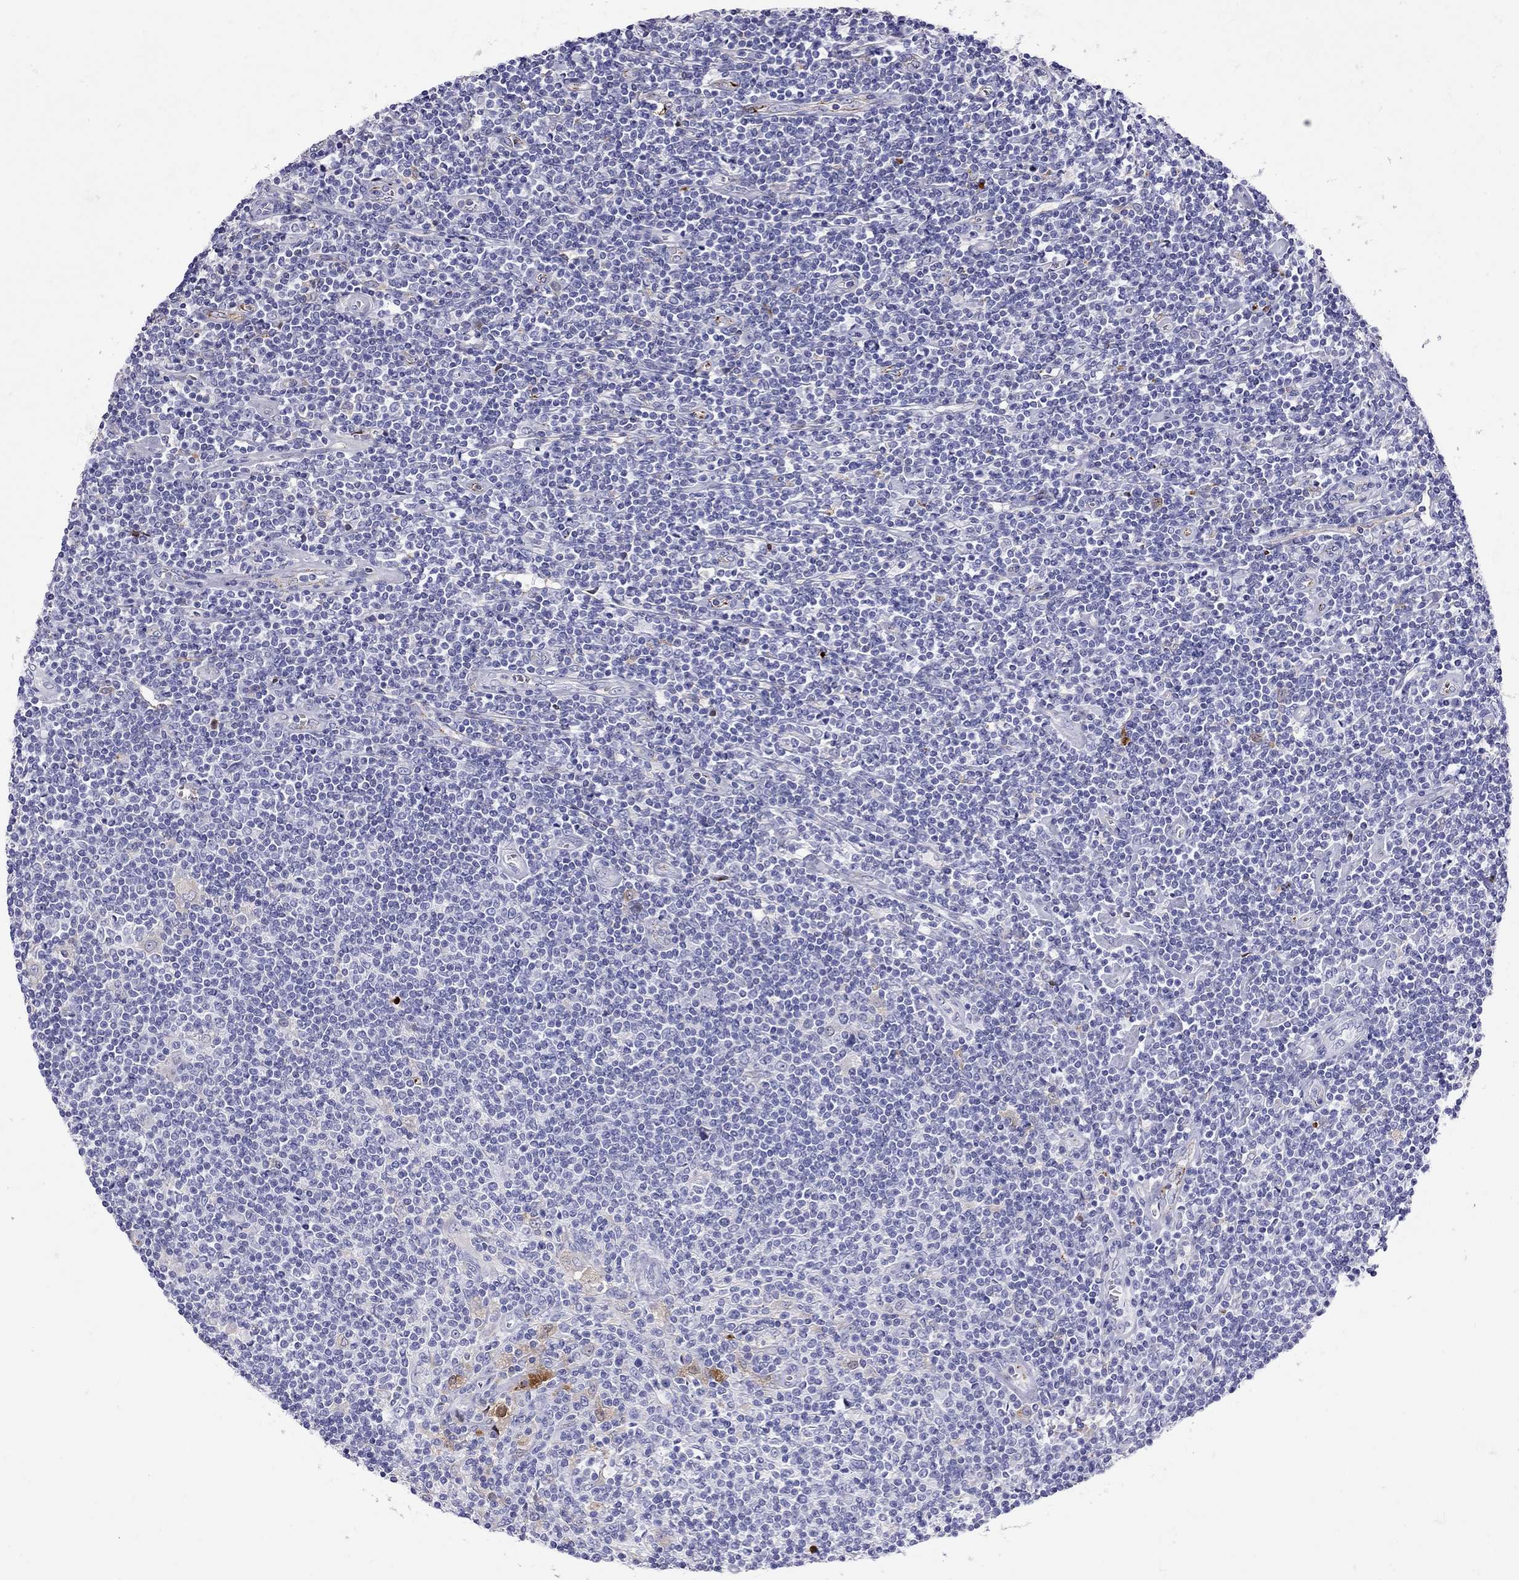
{"staining": {"intensity": "negative", "quantity": "none", "location": "none"}, "tissue": "lymphoma", "cell_type": "Tumor cells", "image_type": "cancer", "snomed": [{"axis": "morphology", "description": "Hodgkin's disease, NOS"}, {"axis": "topography", "description": "Lymph node"}], "caption": "The immunohistochemistry (IHC) image has no significant positivity in tumor cells of Hodgkin's disease tissue.", "gene": "SERPINA3", "patient": {"sex": "male", "age": 40}}